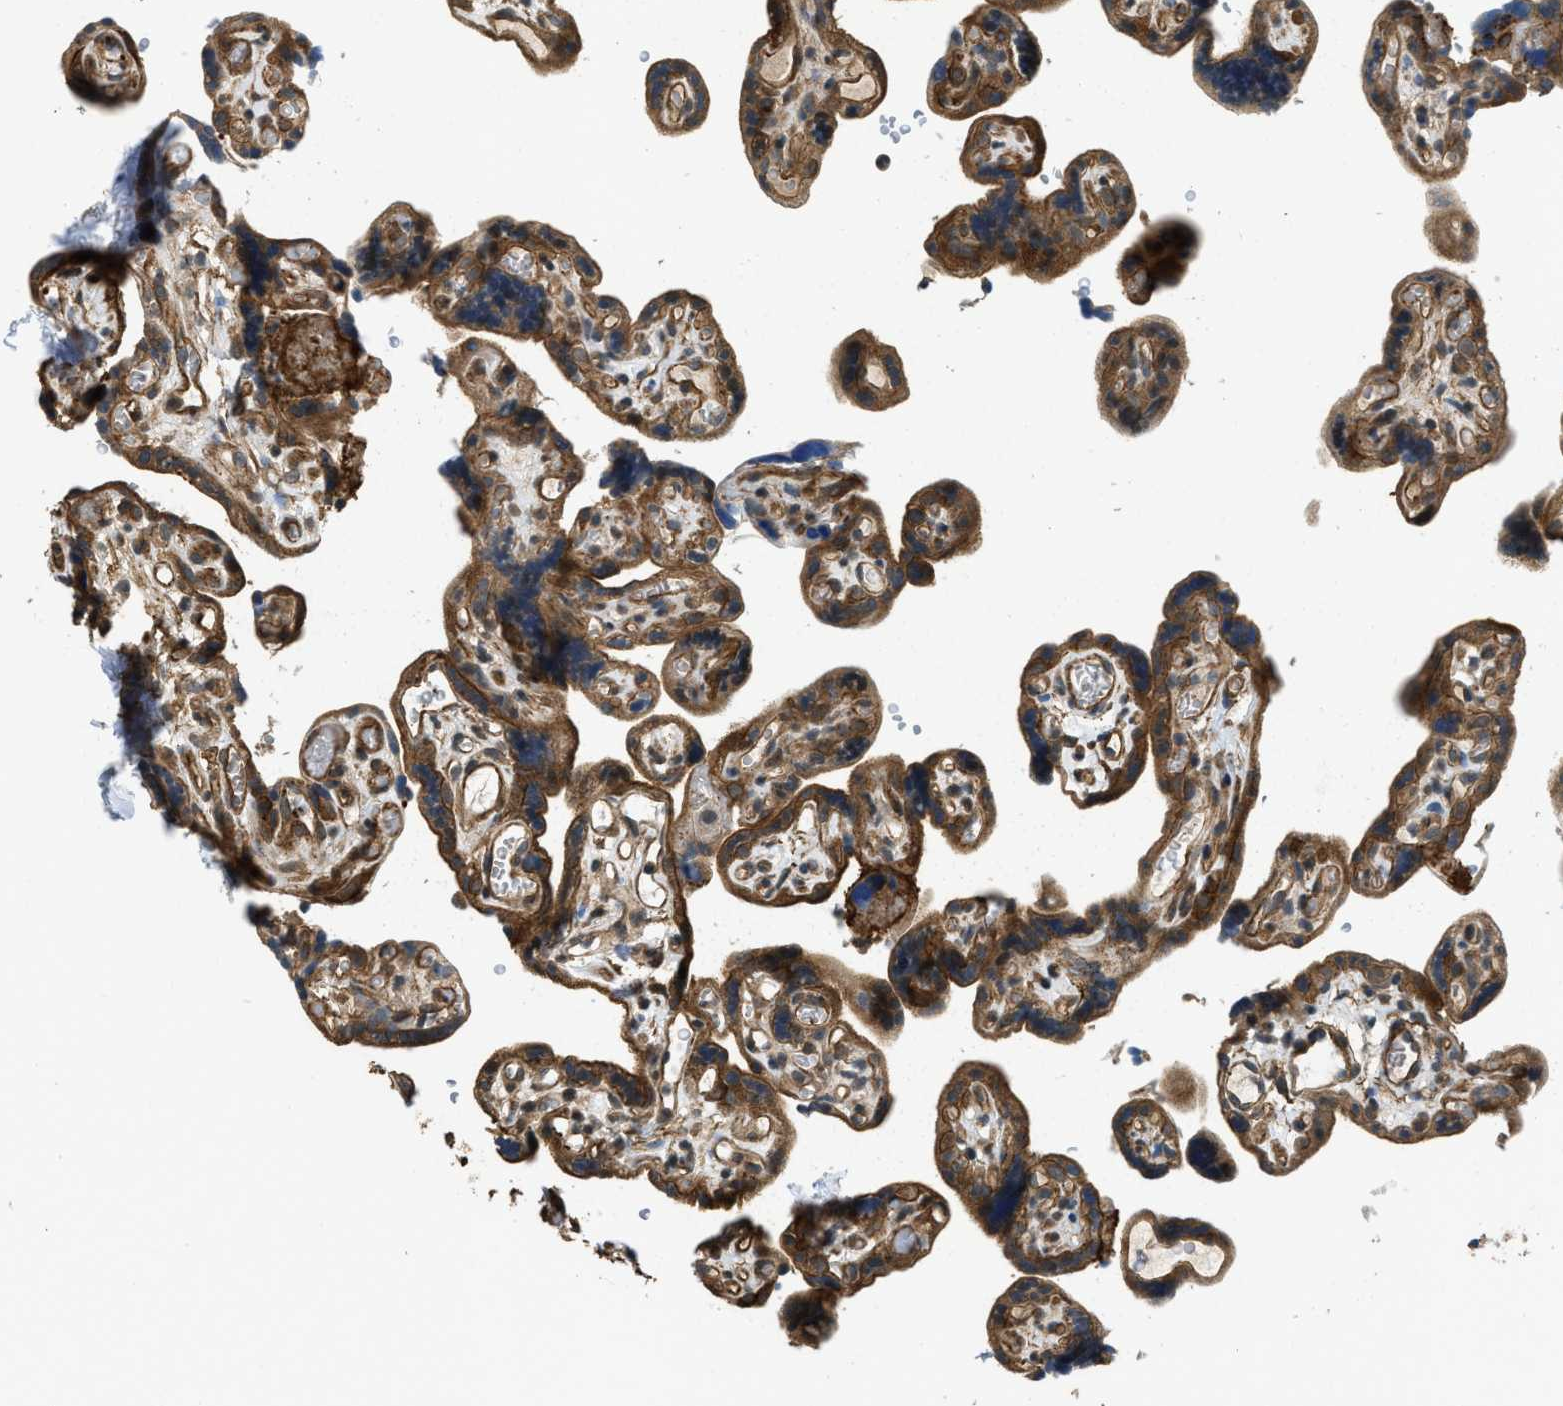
{"staining": {"intensity": "moderate", "quantity": ">75%", "location": "cytoplasmic/membranous"}, "tissue": "placenta", "cell_type": "Decidual cells", "image_type": "normal", "snomed": [{"axis": "morphology", "description": "Normal tissue, NOS"}, {"axis": "topography", "description": "Placenta"}], "caption": "Protein expression analysis of benign human placenta reveals moderate cytoplasmic/membranous staining in about >75% of decidual cells. (brown staining indicates protein expression, while blue staining denotes nuclei).", "gene": "CGN", "patient": {"sex": "female", "age": 30}}